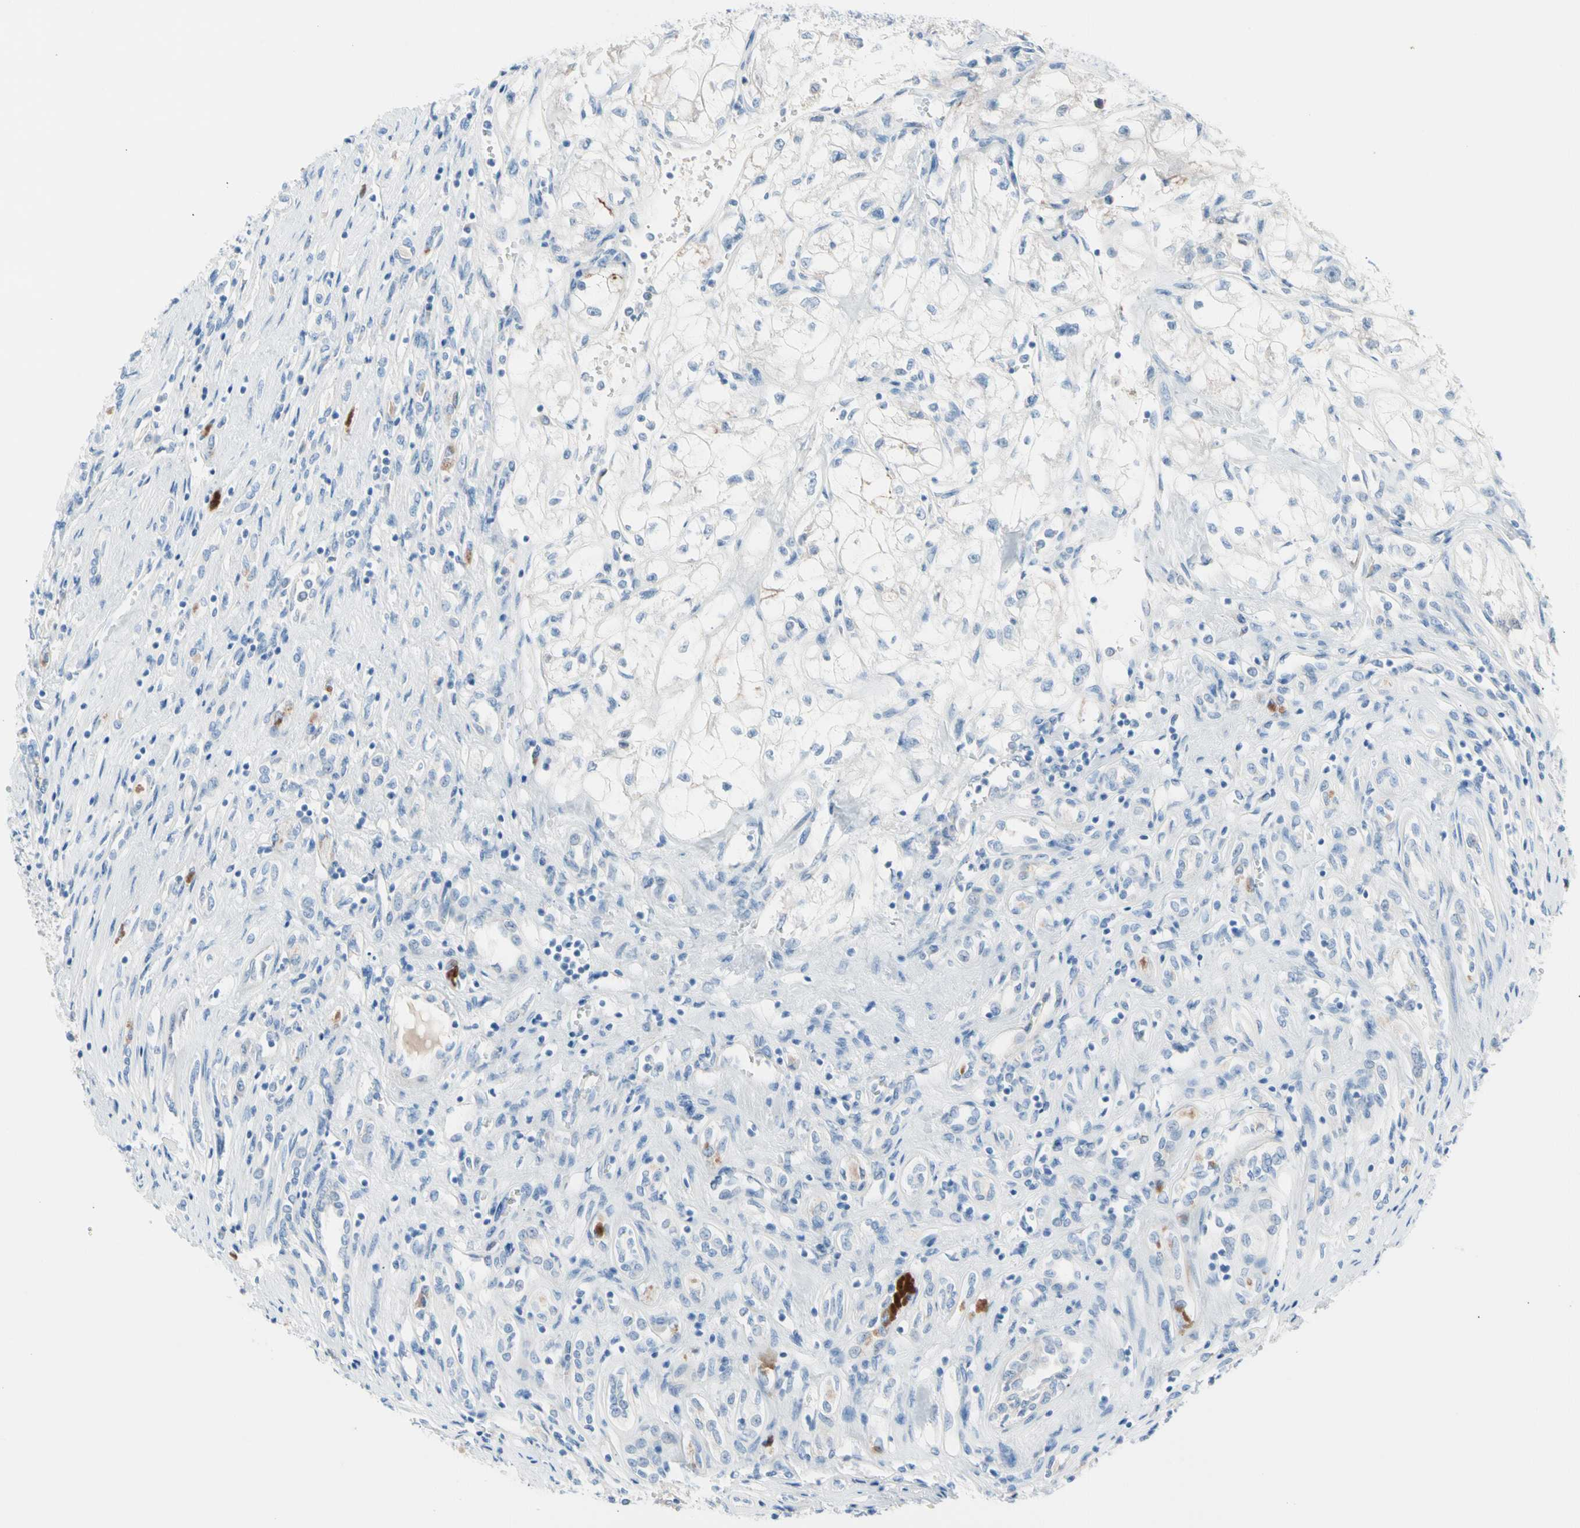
{"staining": {"intensity": "weak", "quantity": "<25%", "location": "cytoplasmic/membranous"}, "tissue": "renal cancer", "cell_type": "Tumor cells", "image_type": "cancer", "snomed": [{"axis": "morphology", "description": "Adenocarcinoma, NOS"}, {"axis": "topography", "description": "Kidney"}], "caption": "Immunohistochemistry (IHC) photomicrograph of neoplastic tissue: human adenocarcinoma (renal) stained with DAB demonstrates no significant protein staining in tumor cells.", "gene": "CASQ1", "patient": {"sex": "female", "age": 70}}